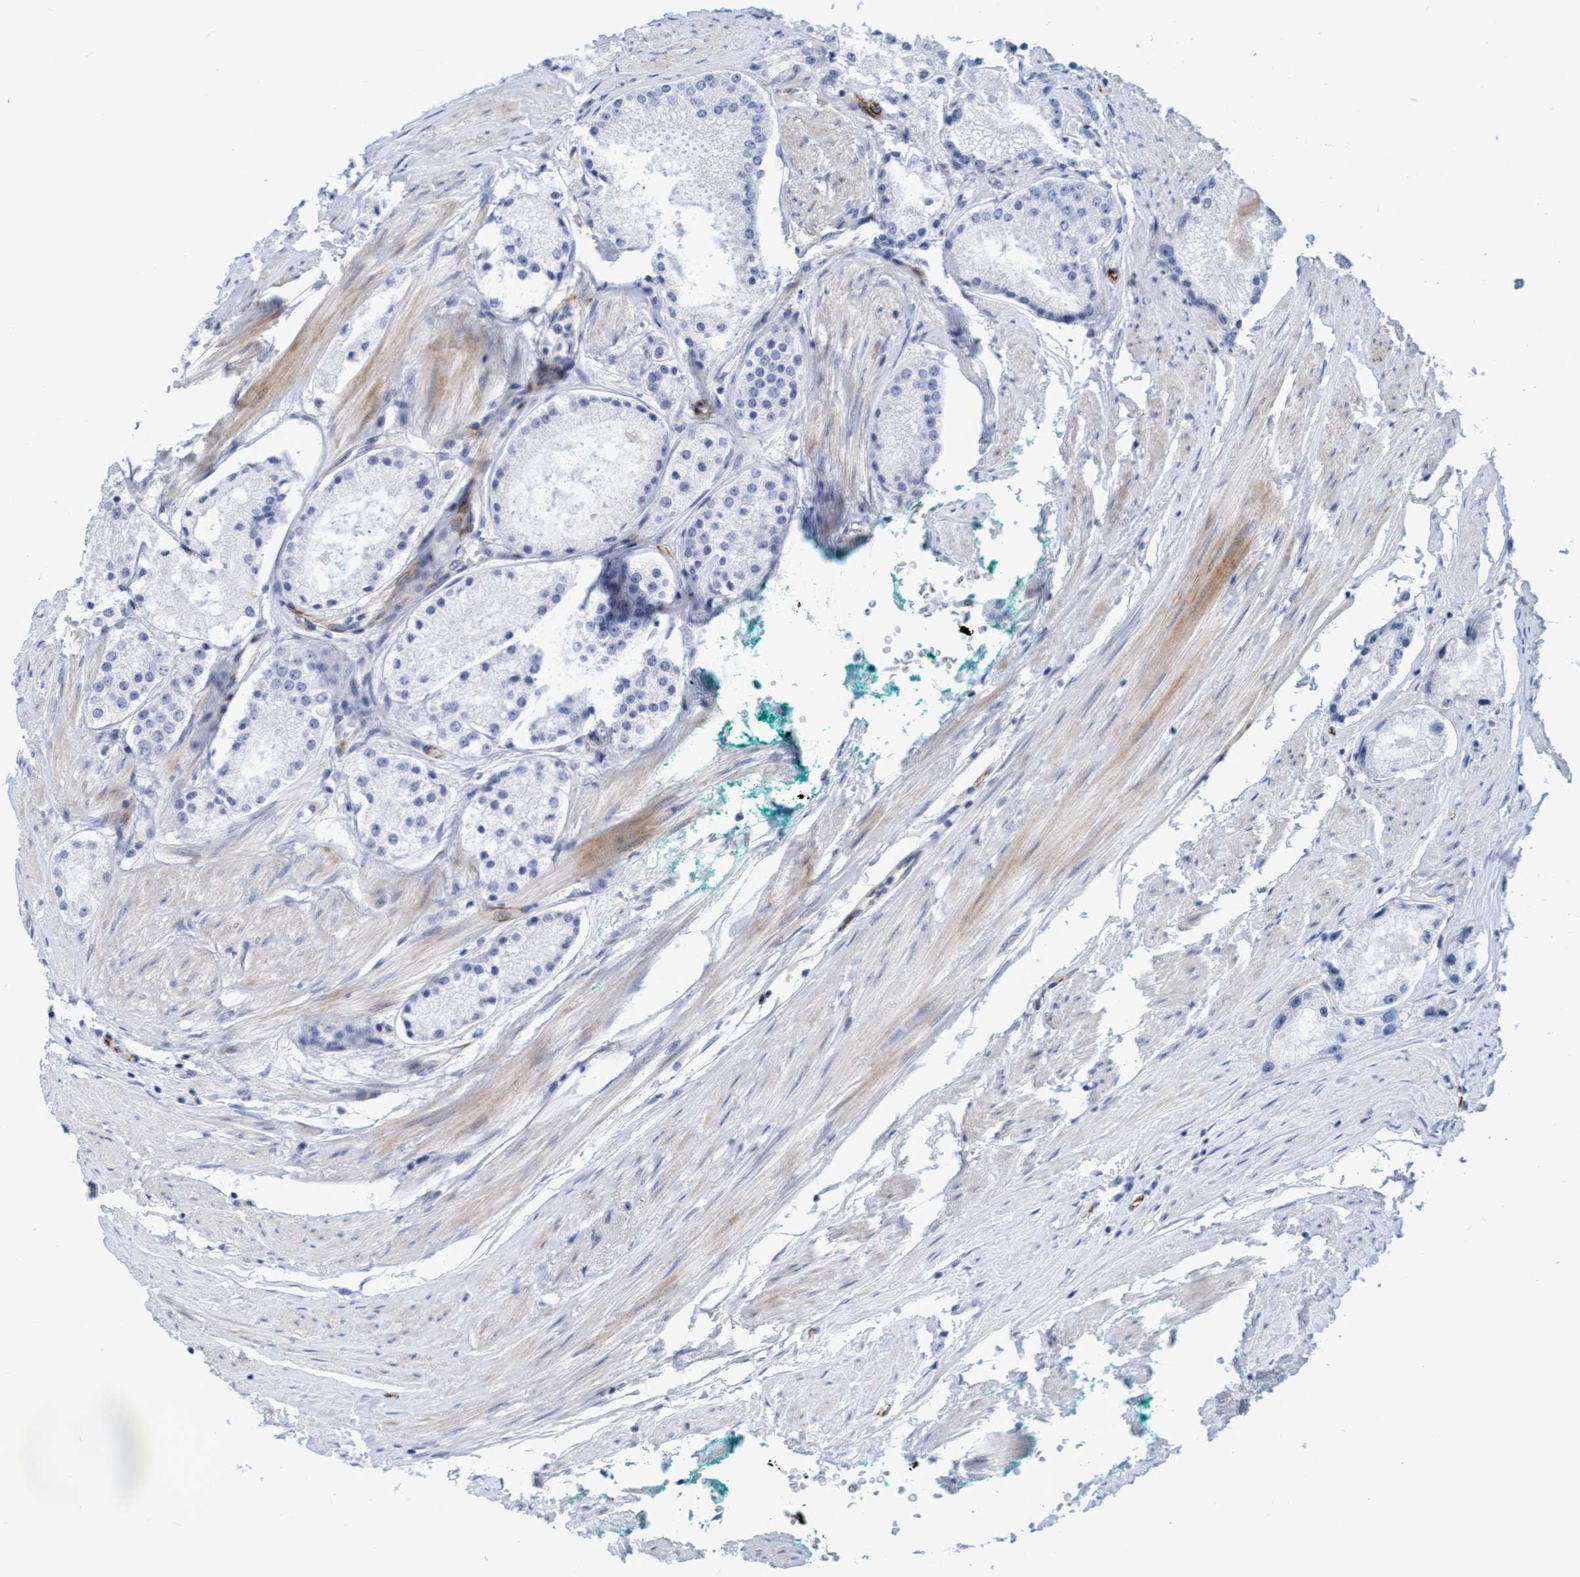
{"staining": {"intensity": "negative", "quantity": "none", "location": "none"}, "tissue": "prostate cancer", "cell_type": "Tumor cells", "image_type": "cancer", "snomed": [{"axis": "morphology", "description": "Adenocarcinoma, Low grade"}, {"axis": "topography", "description": "Prostate"}], "caption": "Protein analysis of low-grade adenocarcinoma (prostate) reveals no significant positivity in tumor cells.", "gene": "POLG2", "patient": {"sex": "male", "age": 63}}